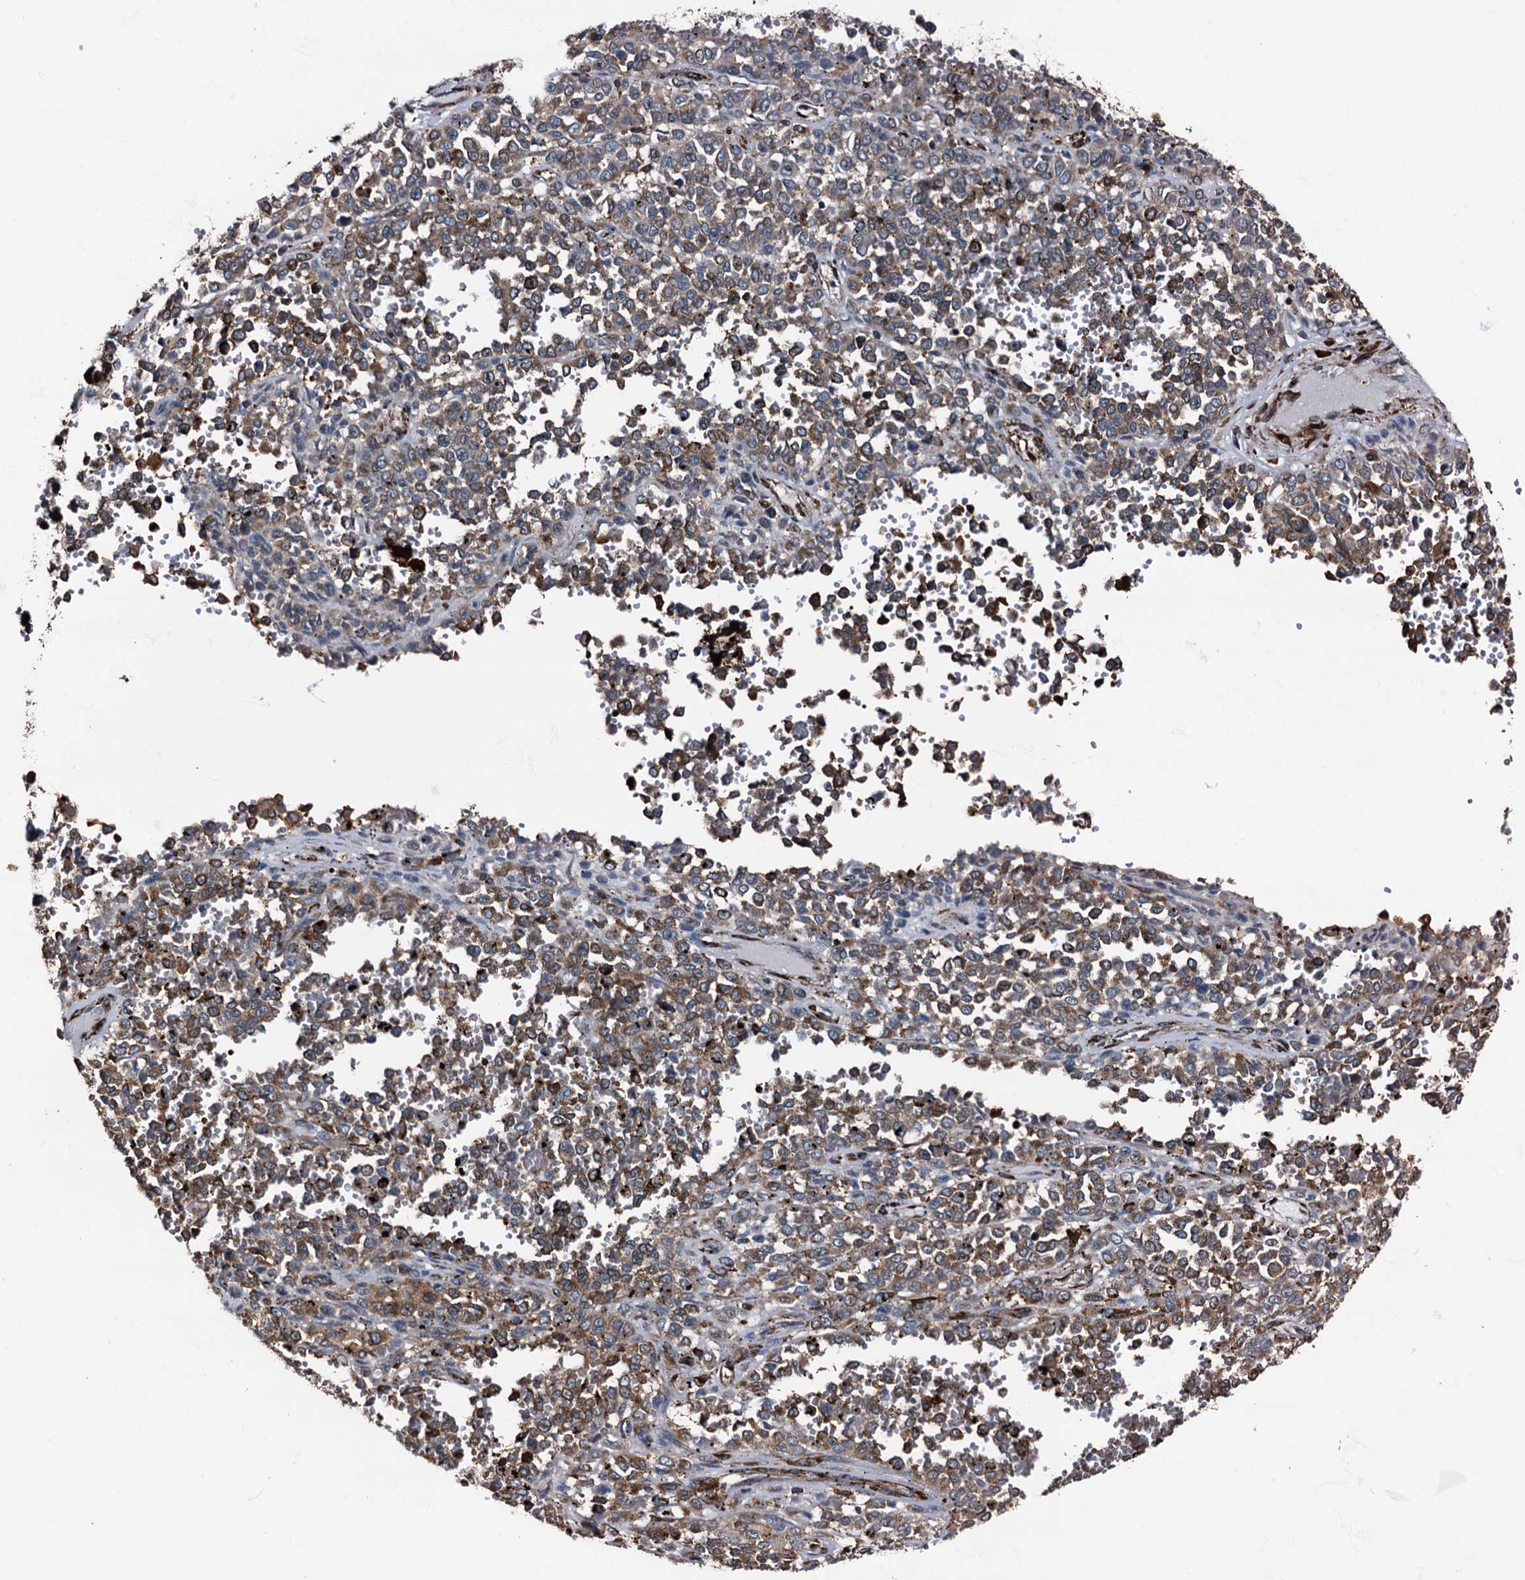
{"staining": {"intensity": "moderate", "quantity": ">75%", "location": "cytoplasmic/membranous"}, "tissue": "melanoma", "cell_type": "Tumor cells", "image_type": "cancer", "snomed": [{"axis": "morphology", "description": "Malignant melanoma, Metastatic site"}, {"axis": "topography", "description": "Pancreas"}], "caption": "Tumor cells reveal medium levels of moderate cytoplasmic/membranous staining in about >75% of cells in malignant melanoma (metastatic site).", "gene": "ATP2C1", "patient": {"sex": "female", "age": 30}}